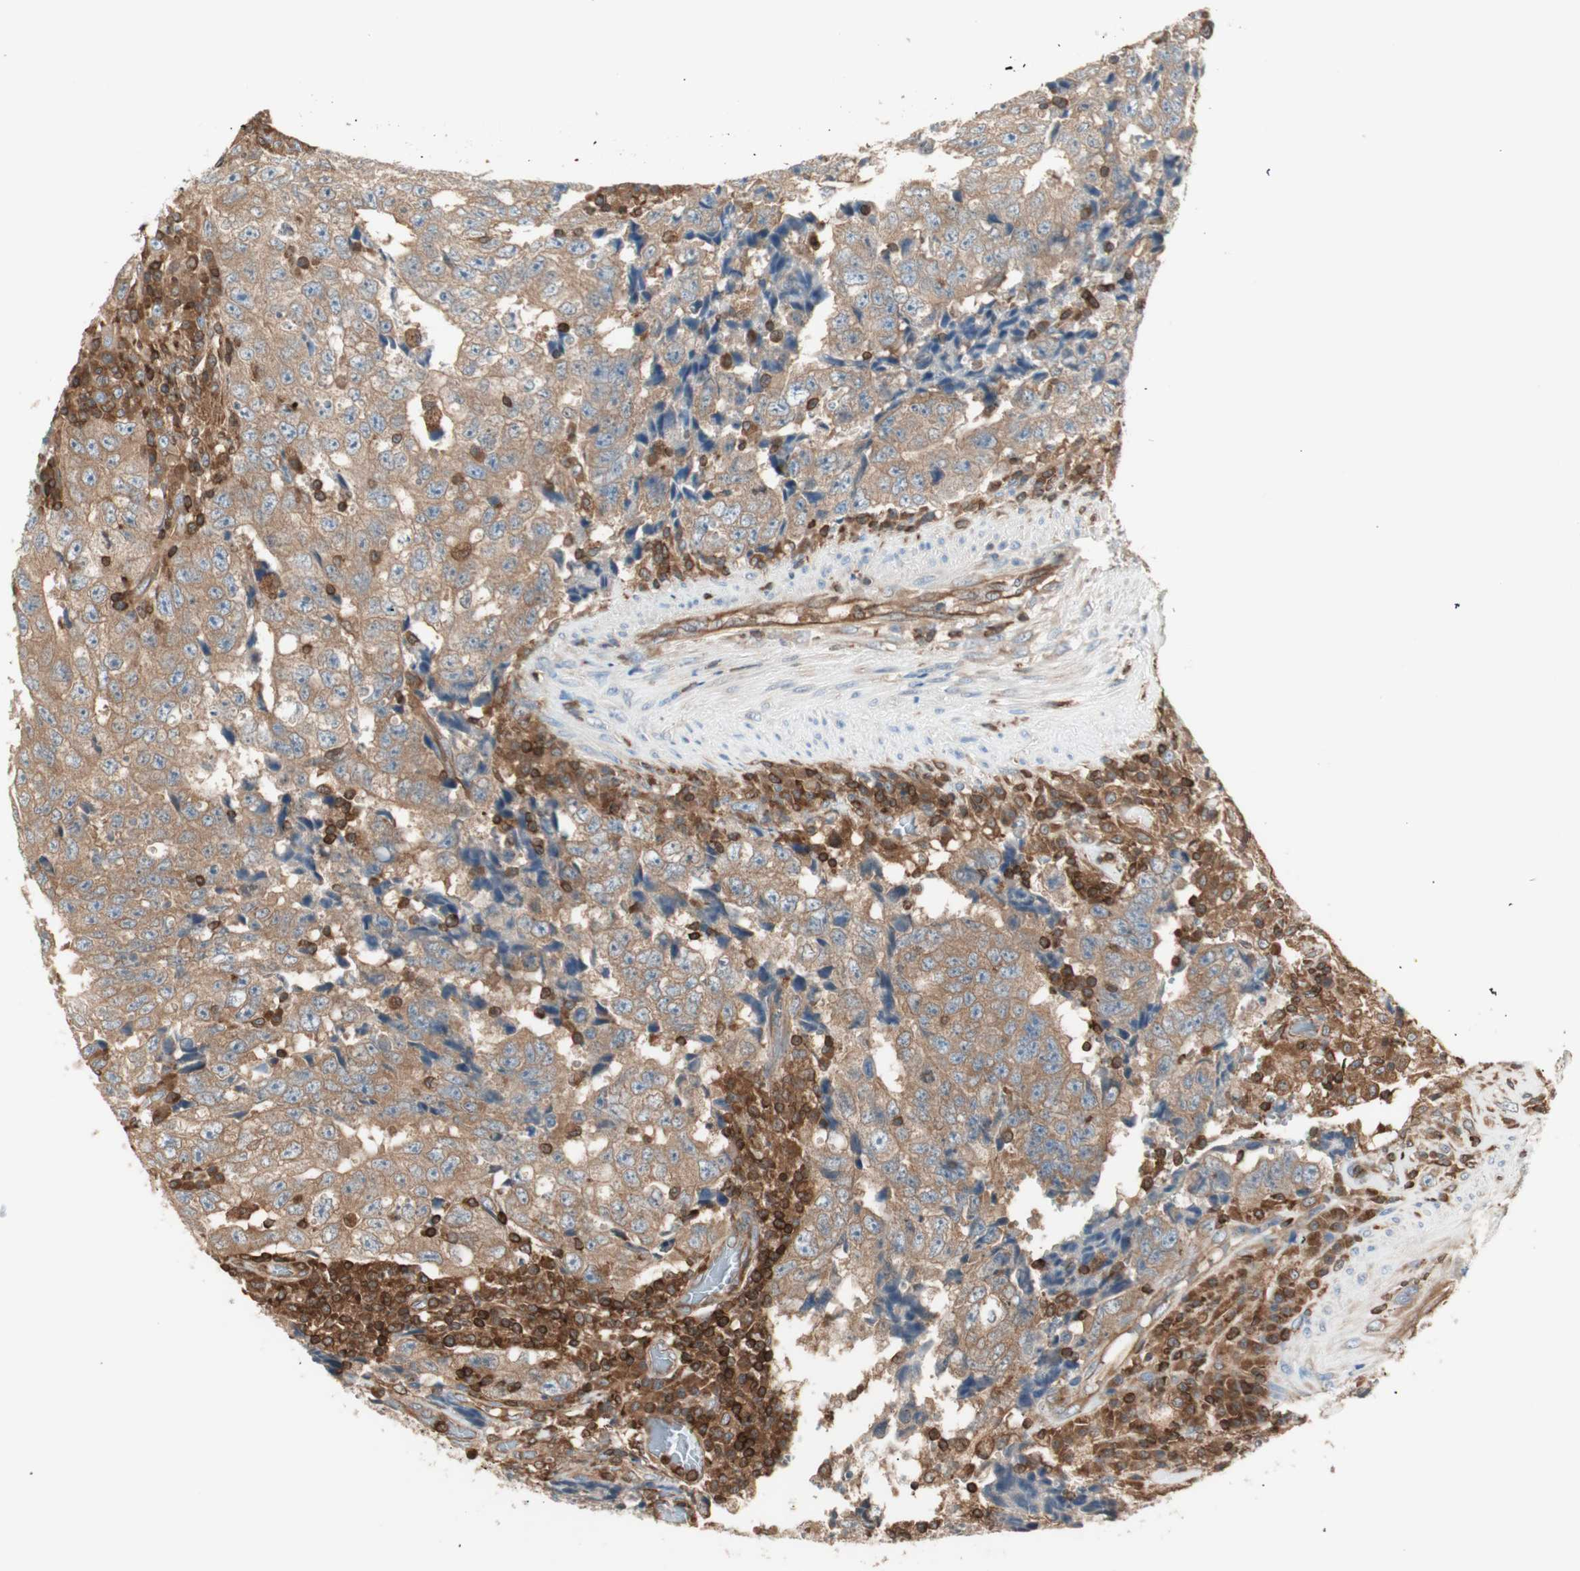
{"staining": {"intensity": "moderate", "quantity": ">75%", "location": "cytoplasmic/membranous"}, "tissue": "testis cancer", "cell_type": "Tumor cells", "image_type": "cancer", "snomed": [{"axis": "morphology", "description": "Necrosis, NOS"}, {"axis": "morphology", "description": "Carcinoma, Embryonal, NOS"}, {"axis": "topography", "description": "Testis"}], "caption": "Testis embryonal carcinoma tissue shows moderate cytoplasmic/membranous expression in about >75% of tumor cells", "gene": "CRLF3", "patient": {"sex": "male", "age": 19}}